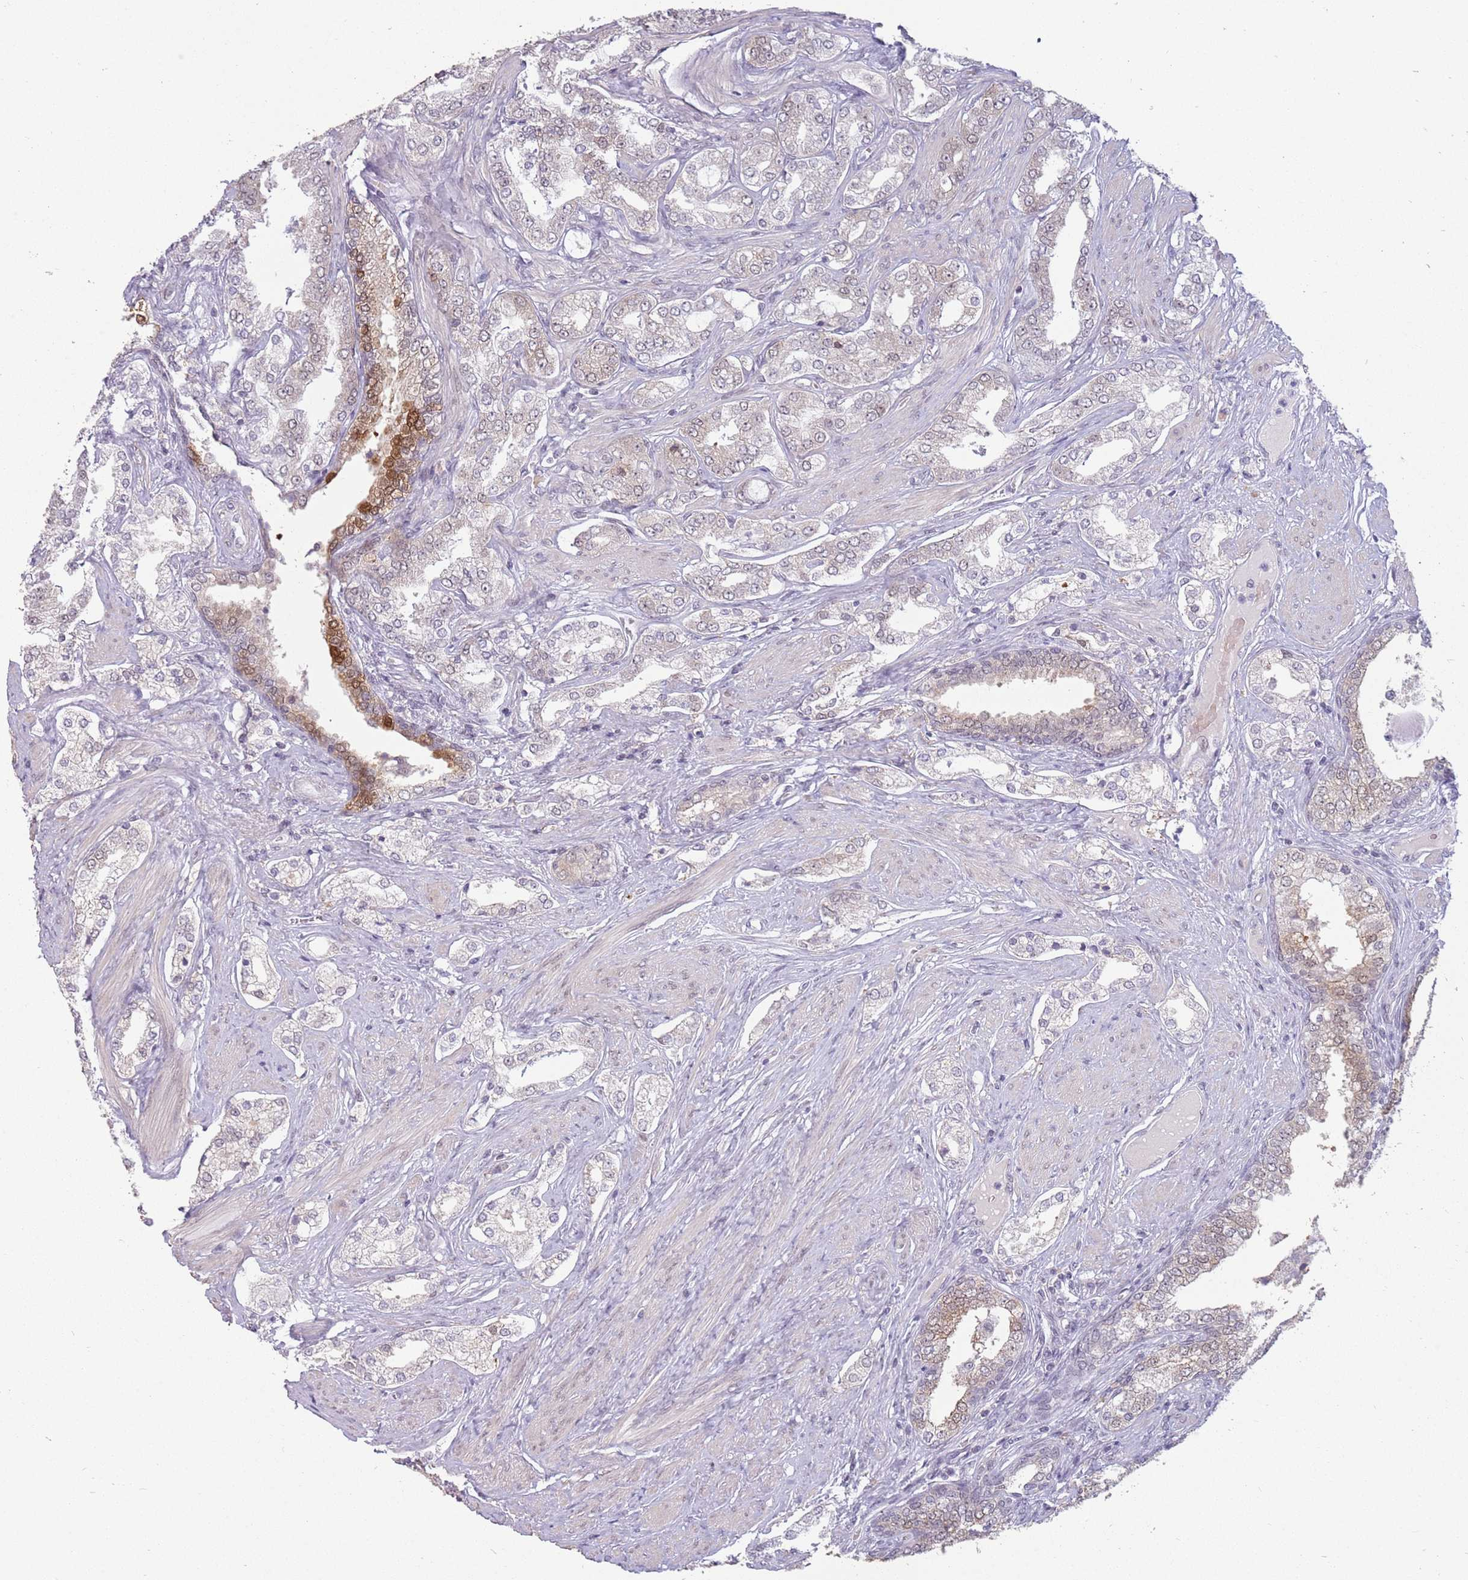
{"staining": {"intensity": "moderate", "quantity": "<25%", "location": "cytoplasmic/membranous,nuclear"}, "tissue": "prostate cancer", "cell_type": "Tumor cells", "image_type": "cancer", "snomed": [{"axis": "morphology", "description": "Adenocarcinoma, High grade"}, {"axis": "topography", "description": "Prostate"}], "caption": "Prostate cancer was stained to show a protein in brown. There is low levels of moderate cytoplasmic/membranous and nuclear positivity in about <25% of tumor cells.", "gene": "ZNF574", "patient": {"sex": "male", "age": 71}}